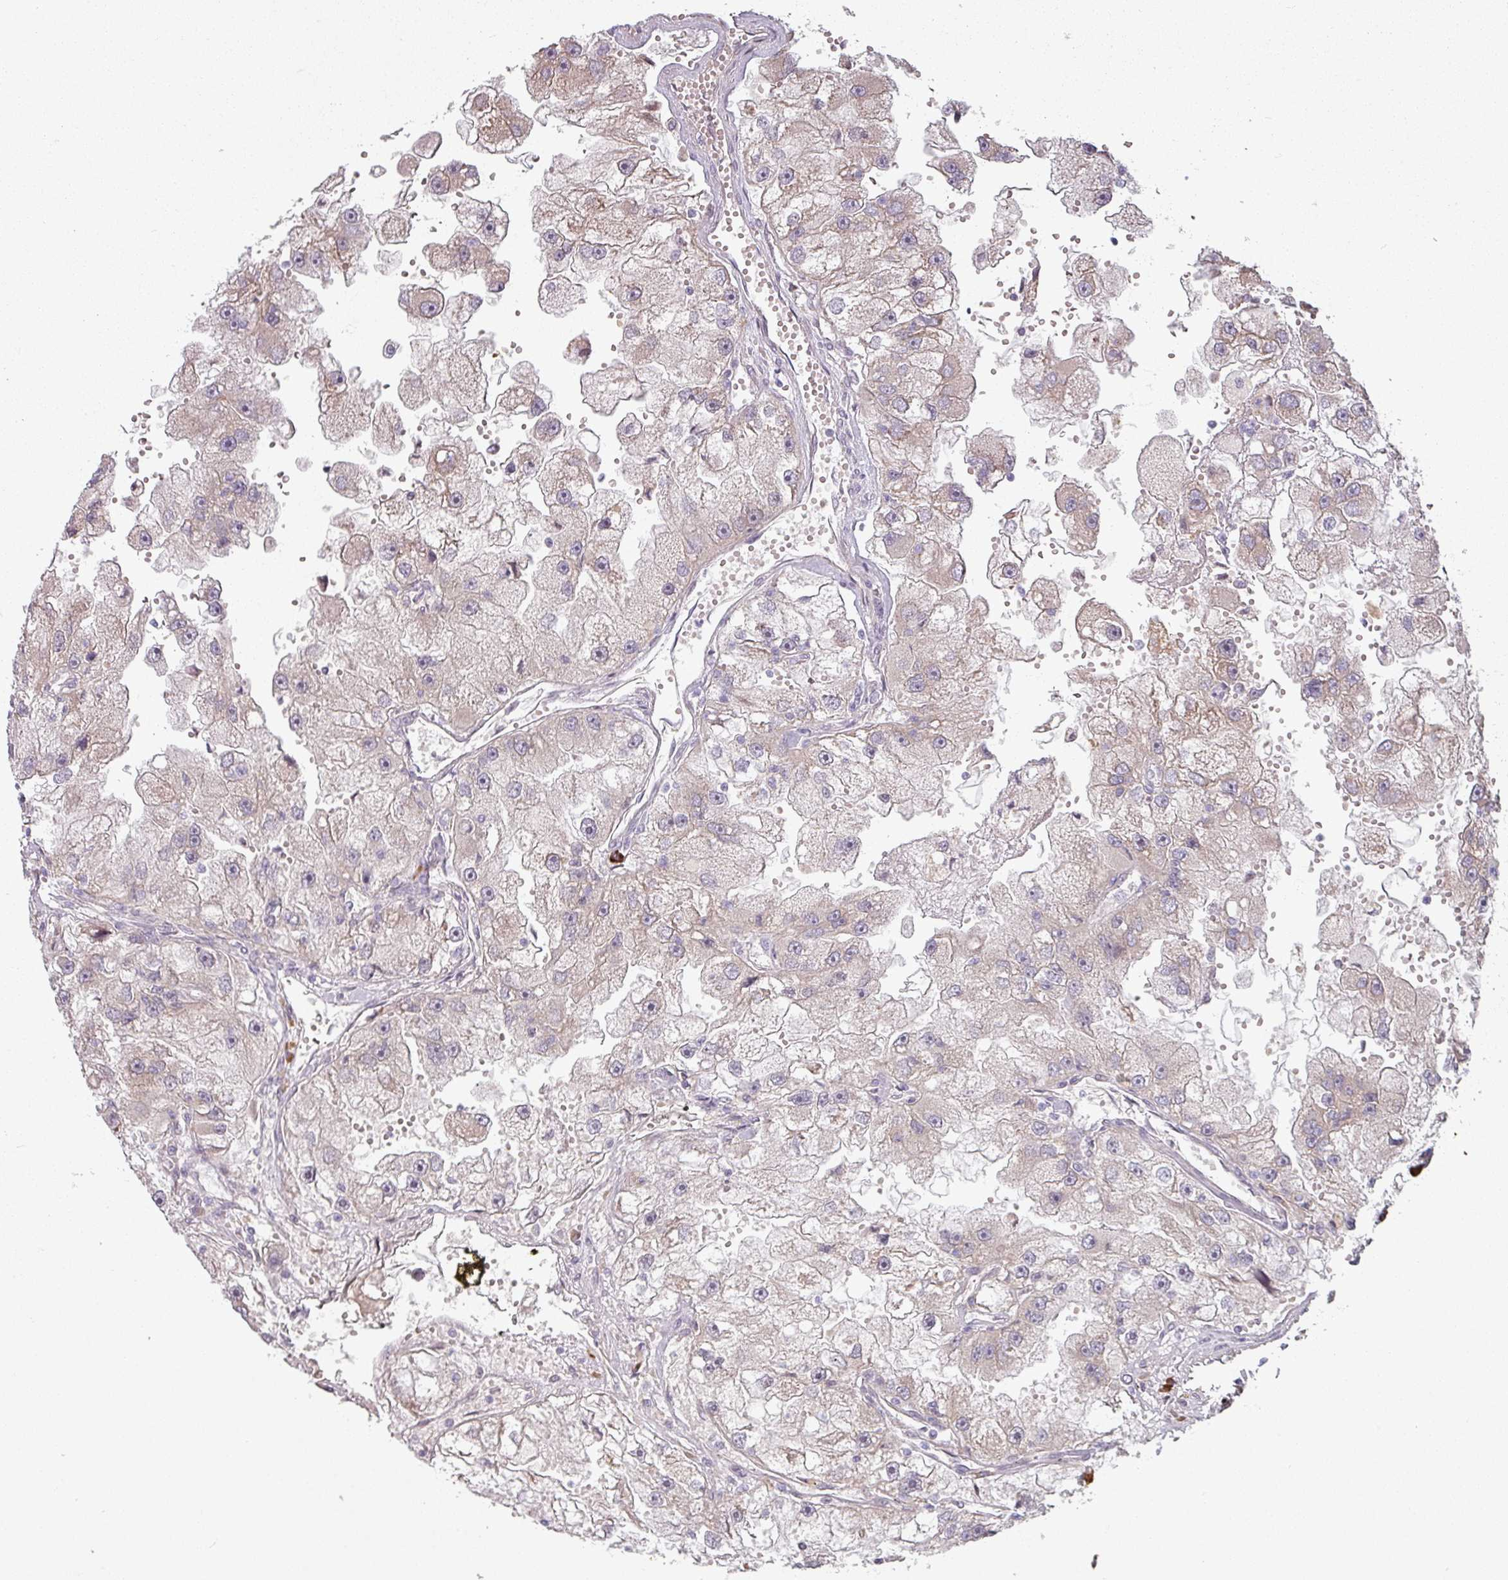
{"staining": {"intensity": "weak", "quantity": "25%-75%", "location": "cytoplasmic/membranous"}, "tissue": "renal cancer", "cell_type": "Tumor cells", "image_type": "cancer", "snomed": [{"axis": "morphology", "description": "Adenocarcinoma, NOS"}, {"axis": "topography", "description": "Kidney"}], "caption": "Brown immunohistochemical staining in human renal cancer (adenocarcinoma) exhibits weak cytoplasmic/membranous staining in approximately 25%-75% of tumor cells.", "gene": "PLEKHJ1", "patient": {"sex": "male", "age": 63}}